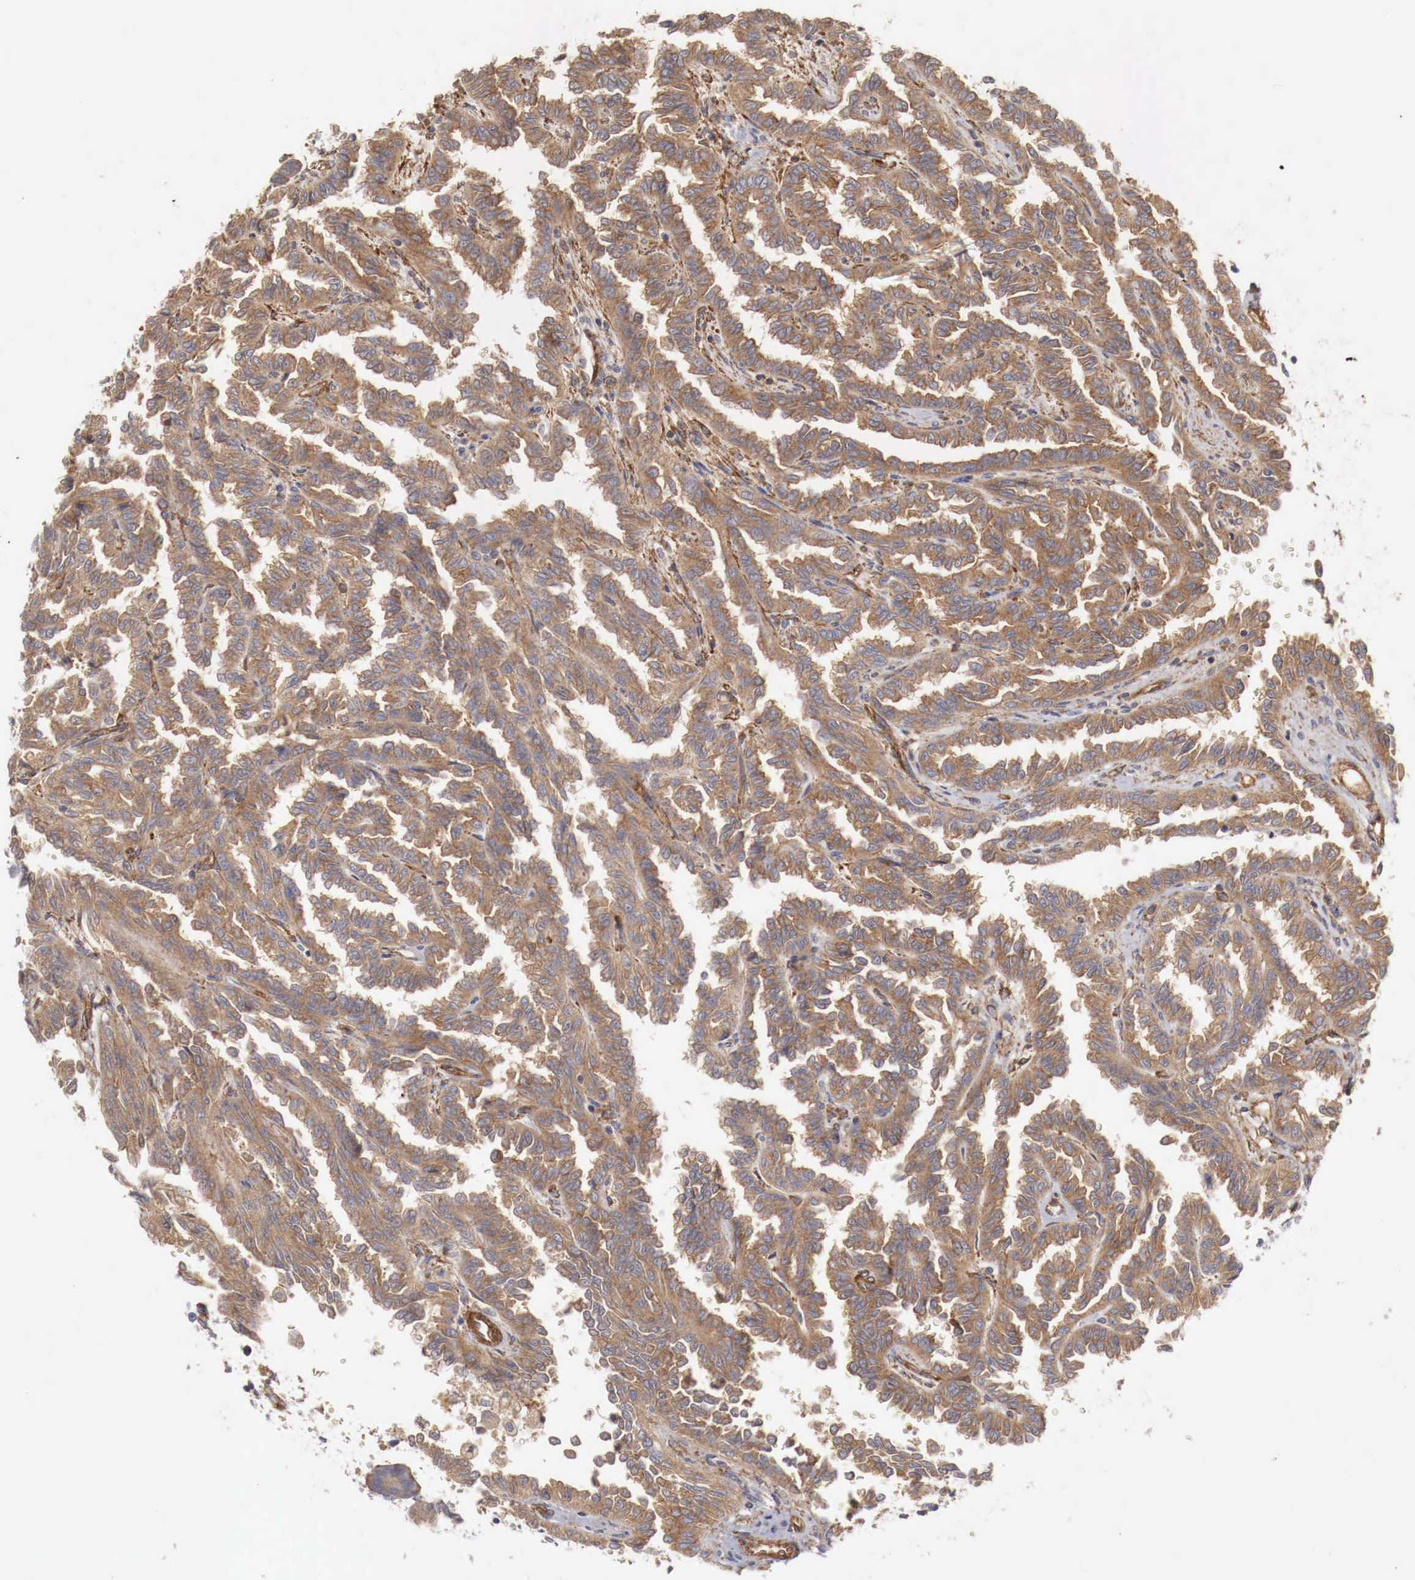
{"staining": {"intensity": "moderate", "quantity": ">75%", "location": "cytoplasmic/membranous"}, "tissue": "renal cancer", "cell_type": "Tumor cells", "image_type": "cancer", "snomed": [{"axis": "morphology", "description": "Inflammation, NOS"}, {"axis": "morphology", "description": "Adenocarcinoma, NOS"}, {"axis": "topography", "description": "Kidney"}], "caption": "Immunohistochemistry of renal cancer exhibits medium levels of moderate cytoplasmic/membranous positivity in approximately >75% of tumor cells.", "gene": "ARMCX4", "patient": {"sex": "male", "age": 68}}